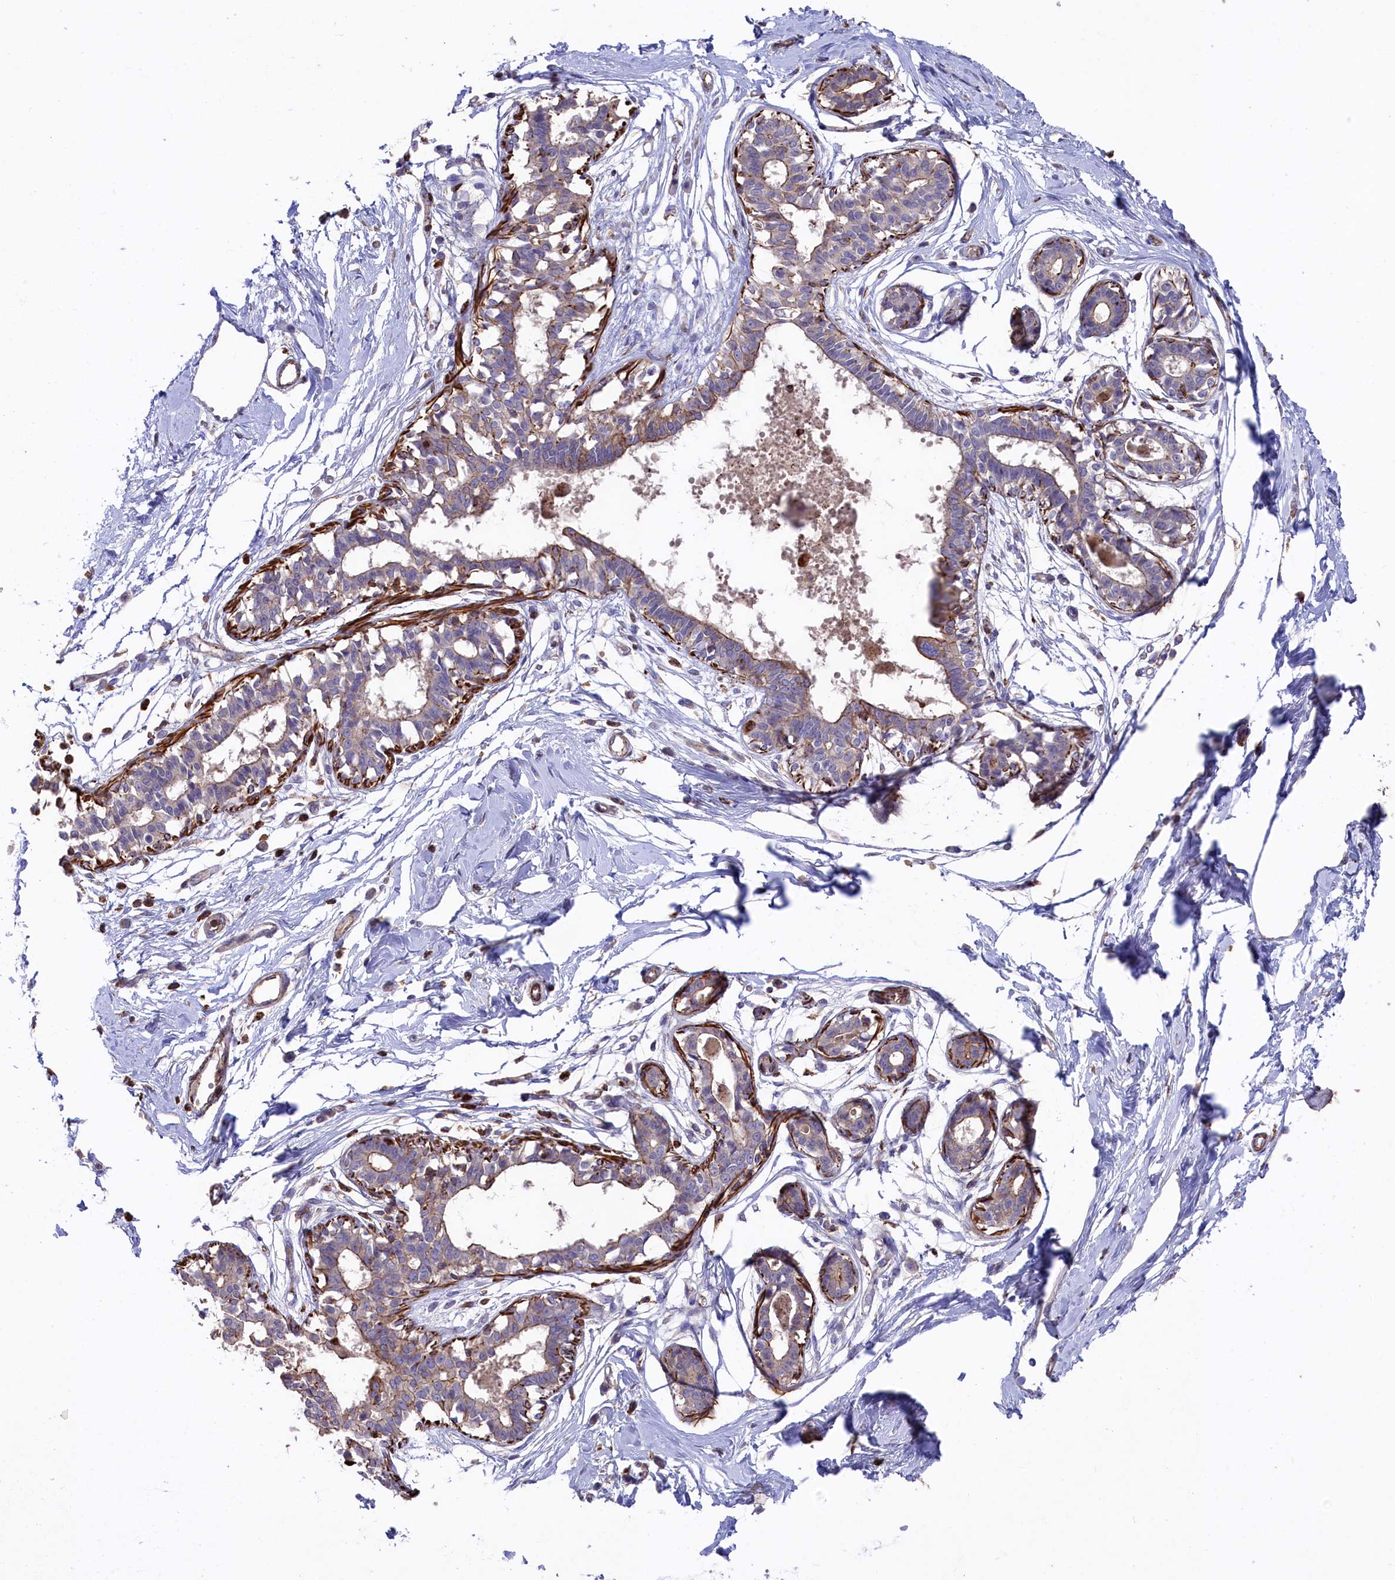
{"staining": {"intensity": "moderate", "quantity": ">75%", "location": "cytoplasmic/membranous"}, "tissue": "breast", "cell_type": "Adipocytes", "image_type": "normal", "snomed": [{"axis": "morphology", "description": "Normal tissue, NOS"}, {"axis": "topography", "description": "Breast"}], "caption": "This histopathology image demonstrates IHC staining of normal human breast, with medium moderate cytoplasmic/membranous staining in approximately >75% of adipocytes.", "gene": "RAPSN", "patient": {"sex": "female", "age": 45}}